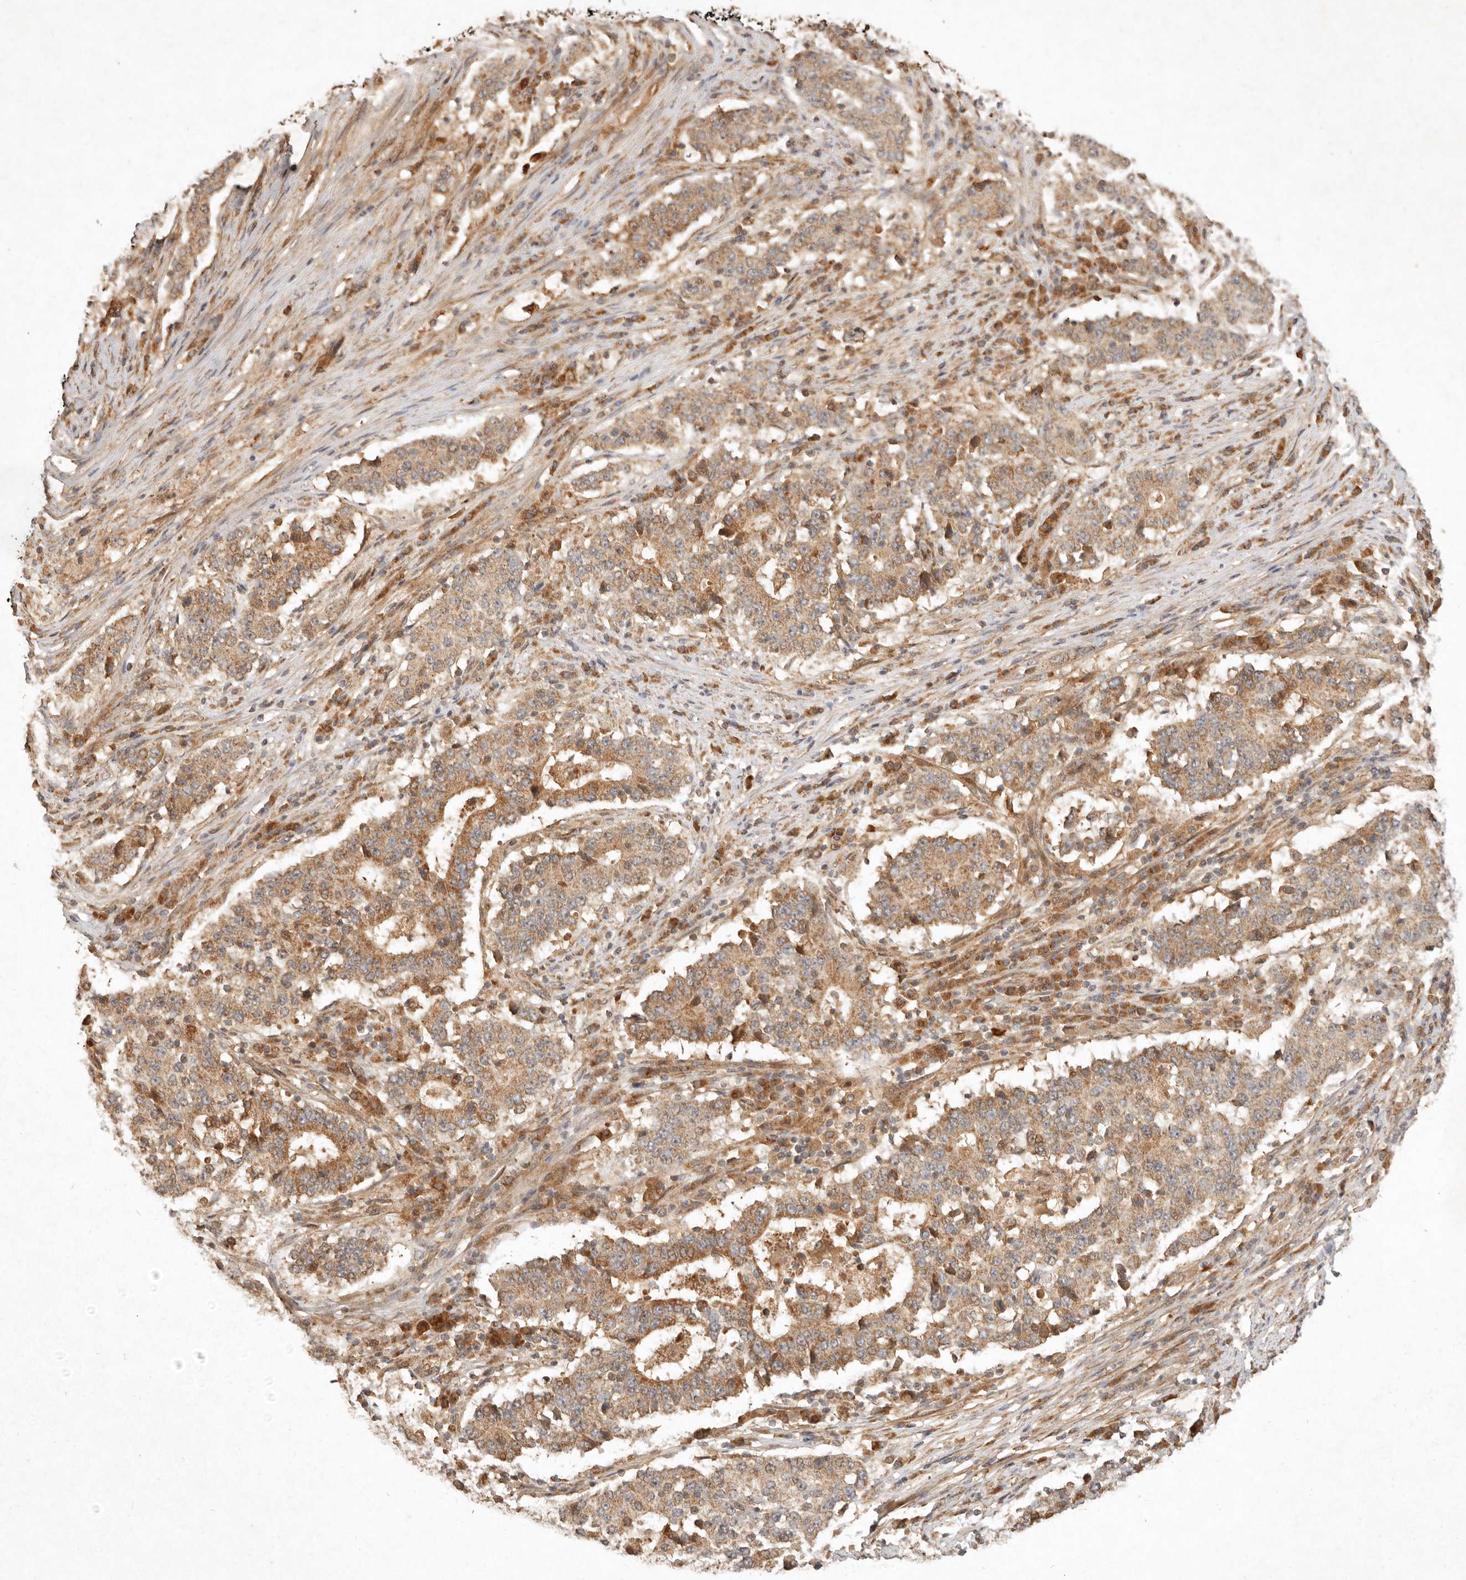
{"staining": {"intensity": "moderate", "quantity": ">75%", "location": "cytoplasmic/membranous"}, "tissue": "stomach cancer", "cell_type": "Tumor cells", "image_type": "cancer", "snomed": [{"axis": "morphology", "description": "Adenocarcinoma, NOS"}, {"axis": "topography", "description": "Stomach"}], "caption": "The photomicrograph shows staining of stomach cancer, revealing moderate cytoplasmic/membranous protein expression (brown color) within tumor cells.", "gene": "CLEC4C", "patient": {"sex": "male", "age": 59}}